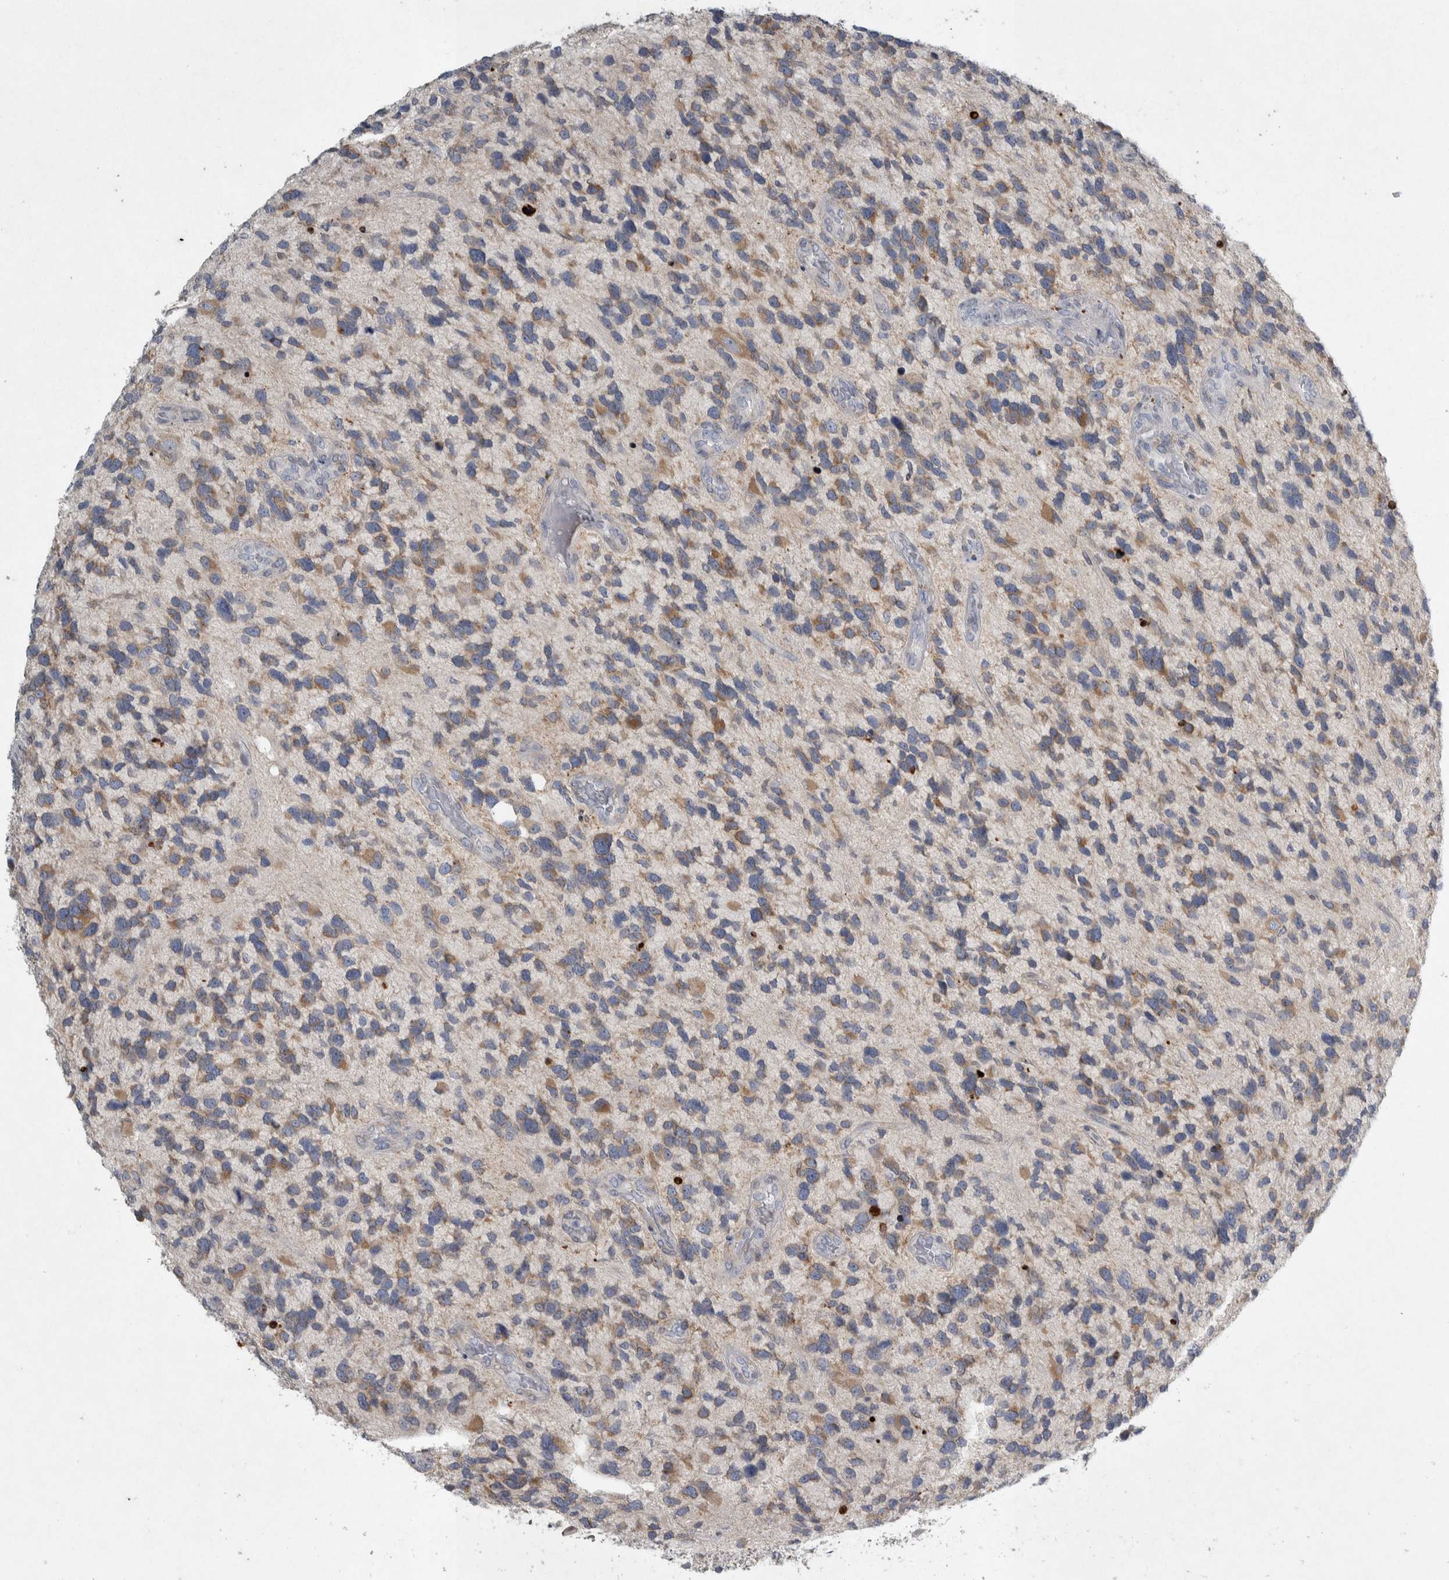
{"staining": {"intensity": "moderate", "quantity": "25%-75%", "location": "cytoplasmic/membranous"}, "tissue": "glioma", "cell_type": "Tumor cells", "image_type": "cancer", "snomed": [{"axis": "morphology", "description": "Glioma, malignant, High grade"}, {"axis": "topography", "description": "Brain"}], "caption": "Moderate cytoplasmic/membranous protein staining is appreciated in about 25%-75% of tumor cells in malignant glioma (high-grade).", "gene": "SIGMAR1", "patient": {"sex": "female", "age": 58}}